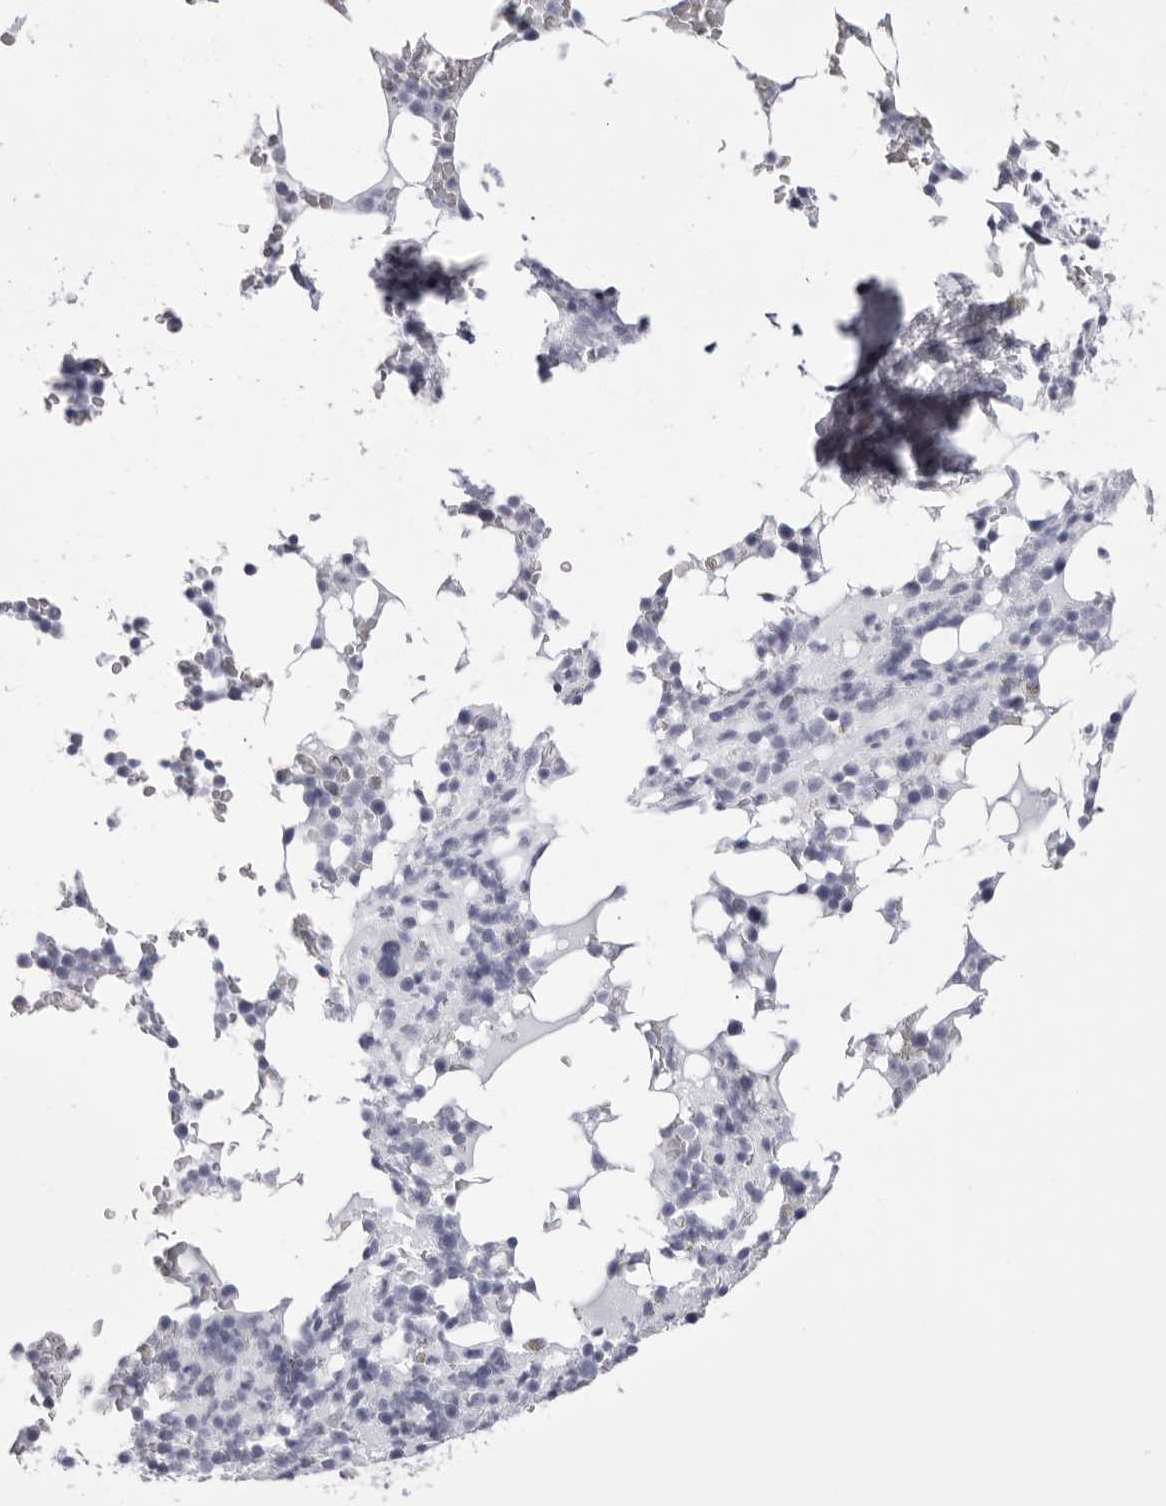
{"staining": {"intensity": "negative", "quantity": "none", "location": "none"}, "tissue": "bone marrow", "cell_type": "Hematopoietic cells", "image_type": "normal", "snomed": [{"axis": "morphology", "description": "Normal tissue, NOS"}, {"axis": "topography", "description": "Bone marrow"}], "caption": "The histopathology image reveals no staining of hematopoietic cells in unremarkable bone marrow.", "gene": "TMOD4", "patient": {"sex": "male", "age": 58}}